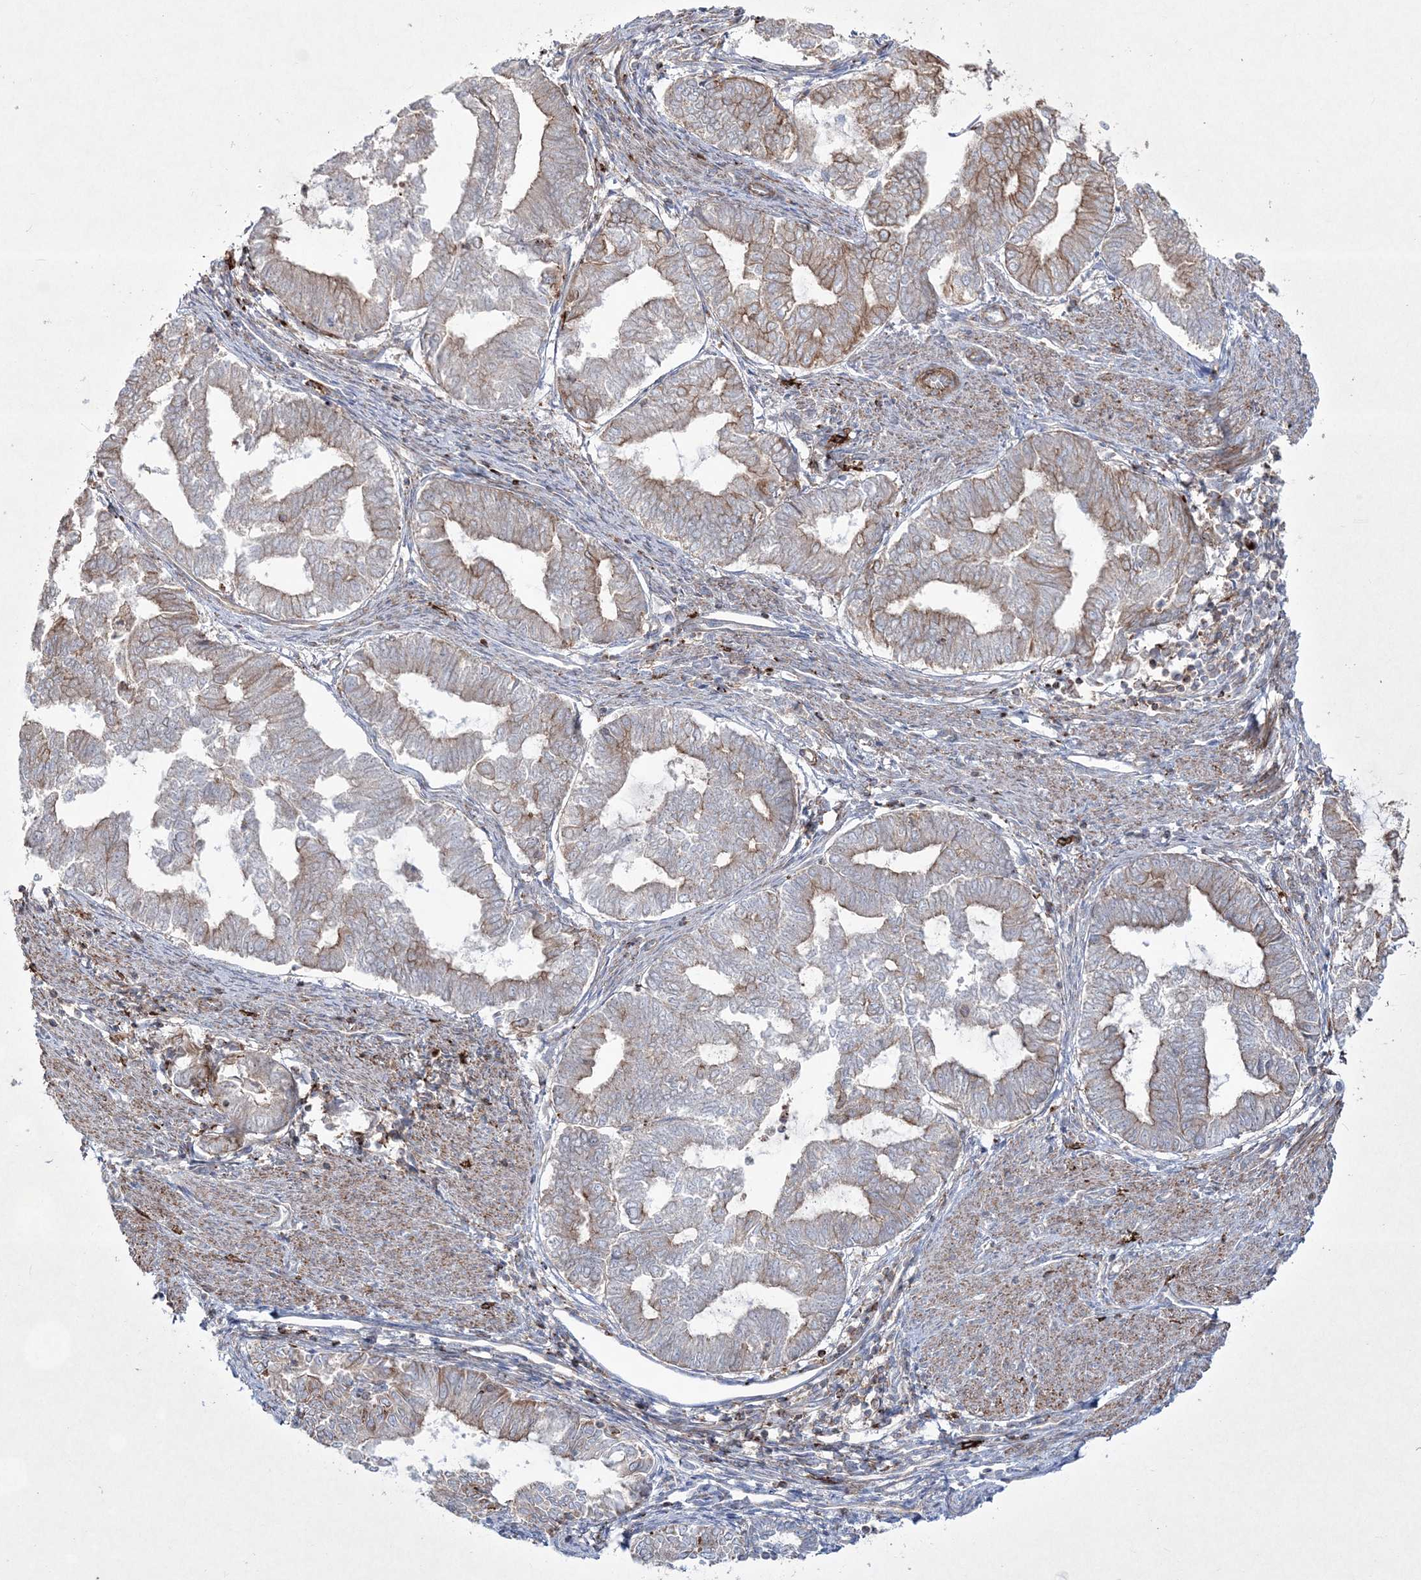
{"staining": {"intensity": "moderate", "quantity": "25%-75%", "location": "cytoplasmic/membranous"}, "tissue": "endometrial cancer", "cell_type": "Tumor cells", "image_type": "cancer", "snomed": [{"axis": "morphology", "description": "Adenocarcinoma, NOS"}, {"axis": "topography", "description": "Endometrium"}], "caption": "Immunohistochemistry (IHC) (DAB) staining of human endometrial adenocarcinoma displays moderate cytoplasmic/membranous protein positivity in about 25%-75% of tumor cells.", "gene": "RICTOR", "patient": {"sex": "female", "age": 79}}